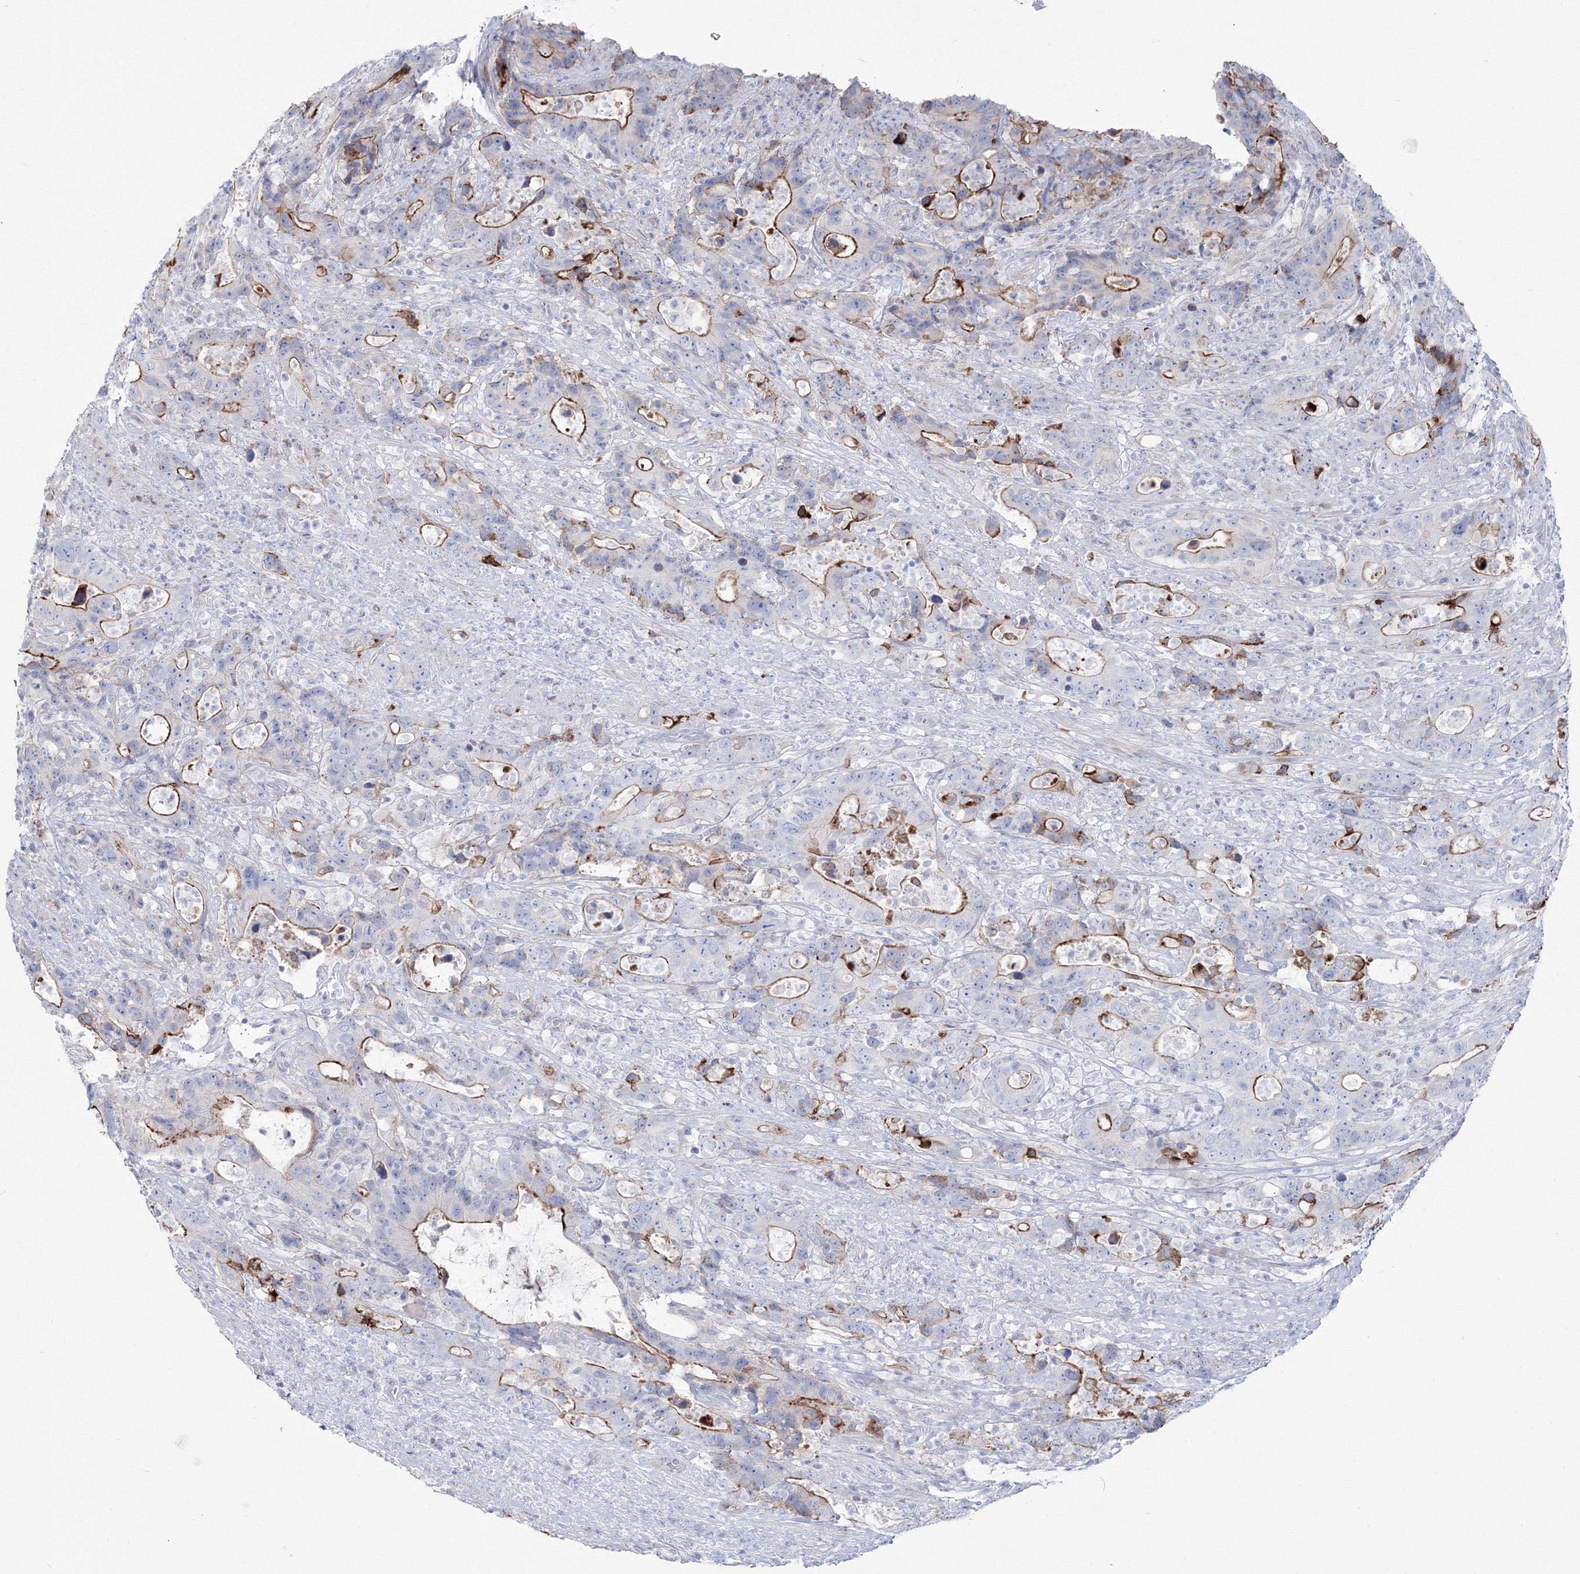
{"staining": {"intensity": "strong", "quantity": "<25%", "location": "cytoplasmic/membranous"}, "tissue": "colorectal cancer", "cell_type": "Tumor cells", "image_type": "cancer", "snomed": [{"axis": "morphology", "description": "Adenocarcinoma, NOS"}, {"axis": "topography", "description": "Colon"}], "caption": "A micrograph of human adenocarcinoma (colorectal) stained for a protein reveals strong cytoplasmic/membranous brown staining in tumor cells. (brown staining indicates protein expression, while blue staining denotes nuclei).", "gene": "HYAL2", "patient": {"sex": "female", "age": 75}}